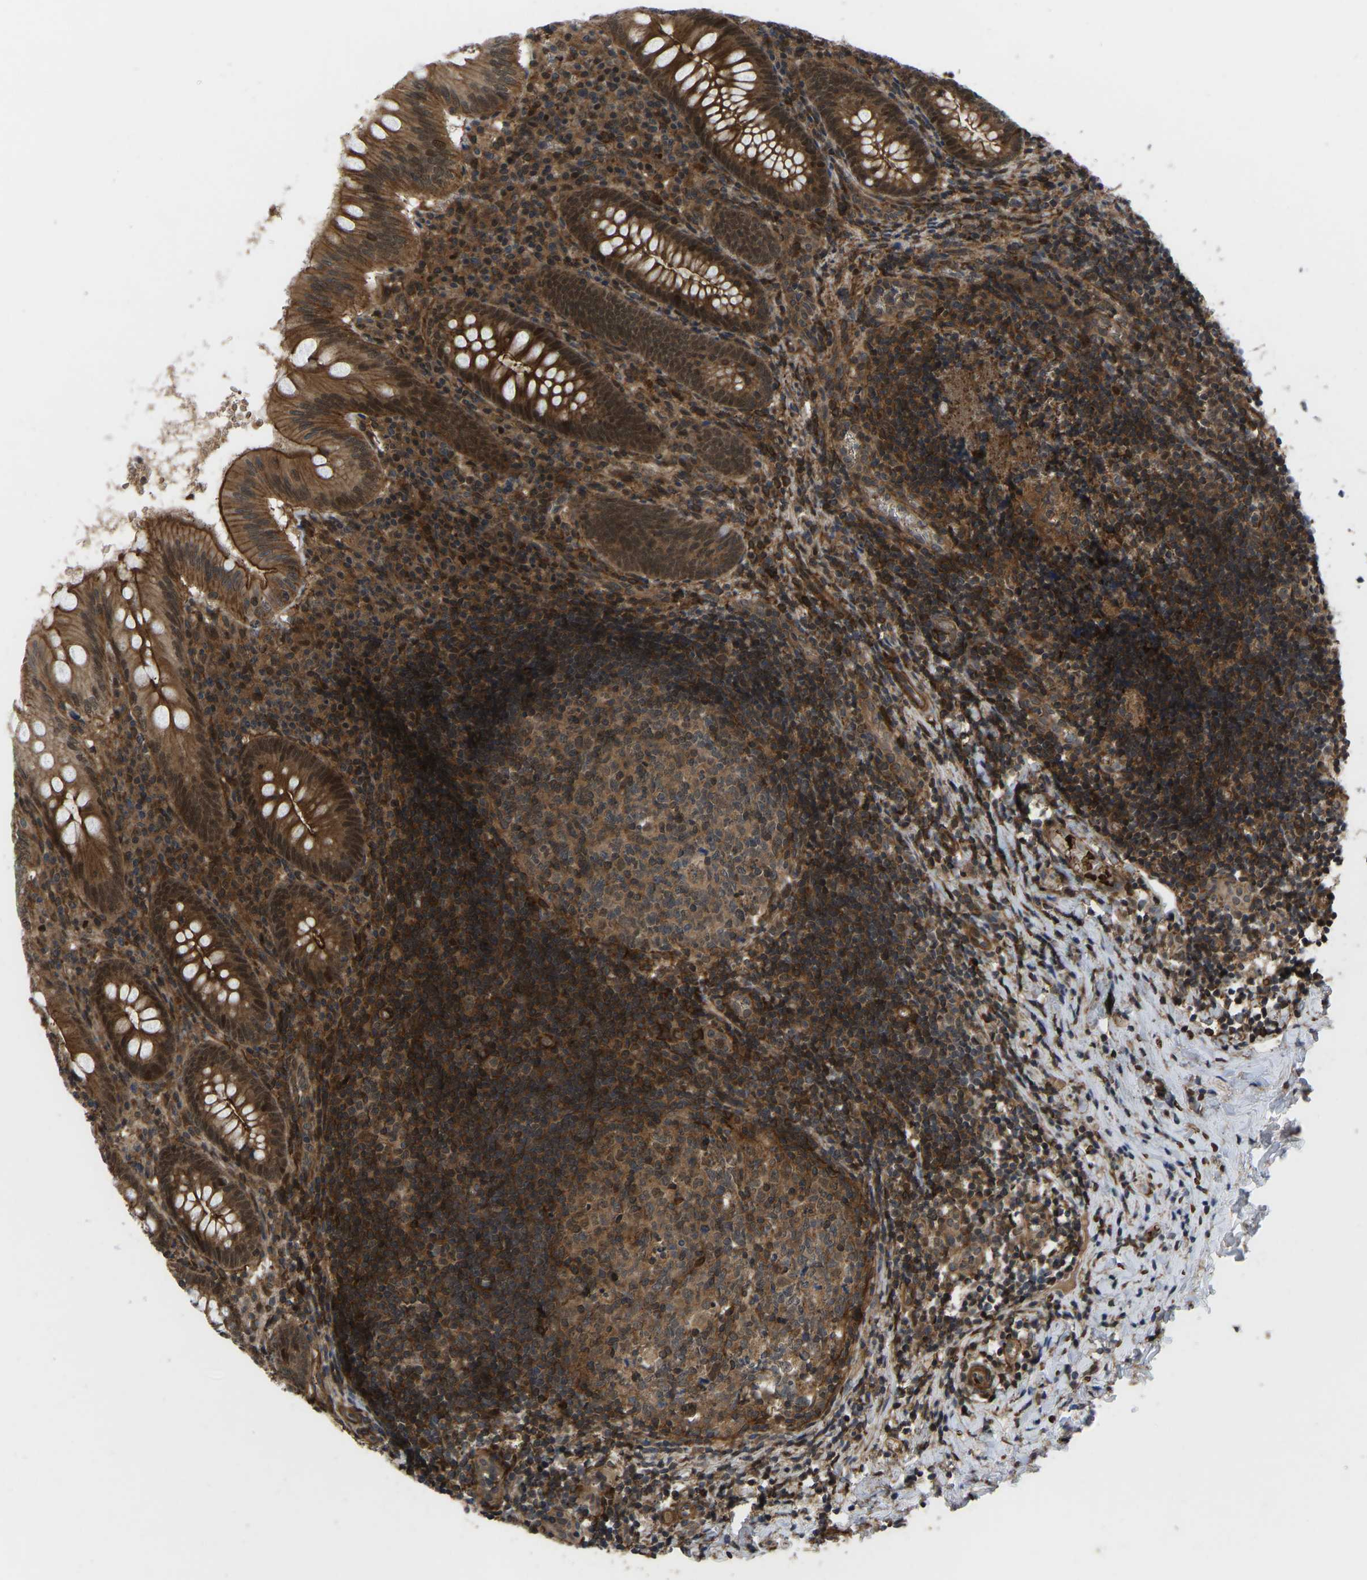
{"staining": {"intensity": "strong", "quantity": ">75%", "location": "cytoplasmic/membranous,nuclear"}, "tissue": "appendix", "cell_type": "Glandular cells", "image_type": "normal", "snomed": [{"axis": "morphology", "description": "Normal tissue, NOS"}, {"axis": "topography", "description": "Appendix"}], "caption": "Immunohistochemistry staining of benign appendix, which reveals high levels of strong cytoplasmic/membranous,nuclear staining in about >75% of glandular cells indicating strong cytoplasmic/membranous,nuclear protein positivity. The staining was performed using DAB (3,3'-diaminobenzidine) (brown) for protein detection and nuclei were counterstained in hematoxylin (blue).", "gene": "CYP7B1", "patient": {"sex": "male", "age": 8}}